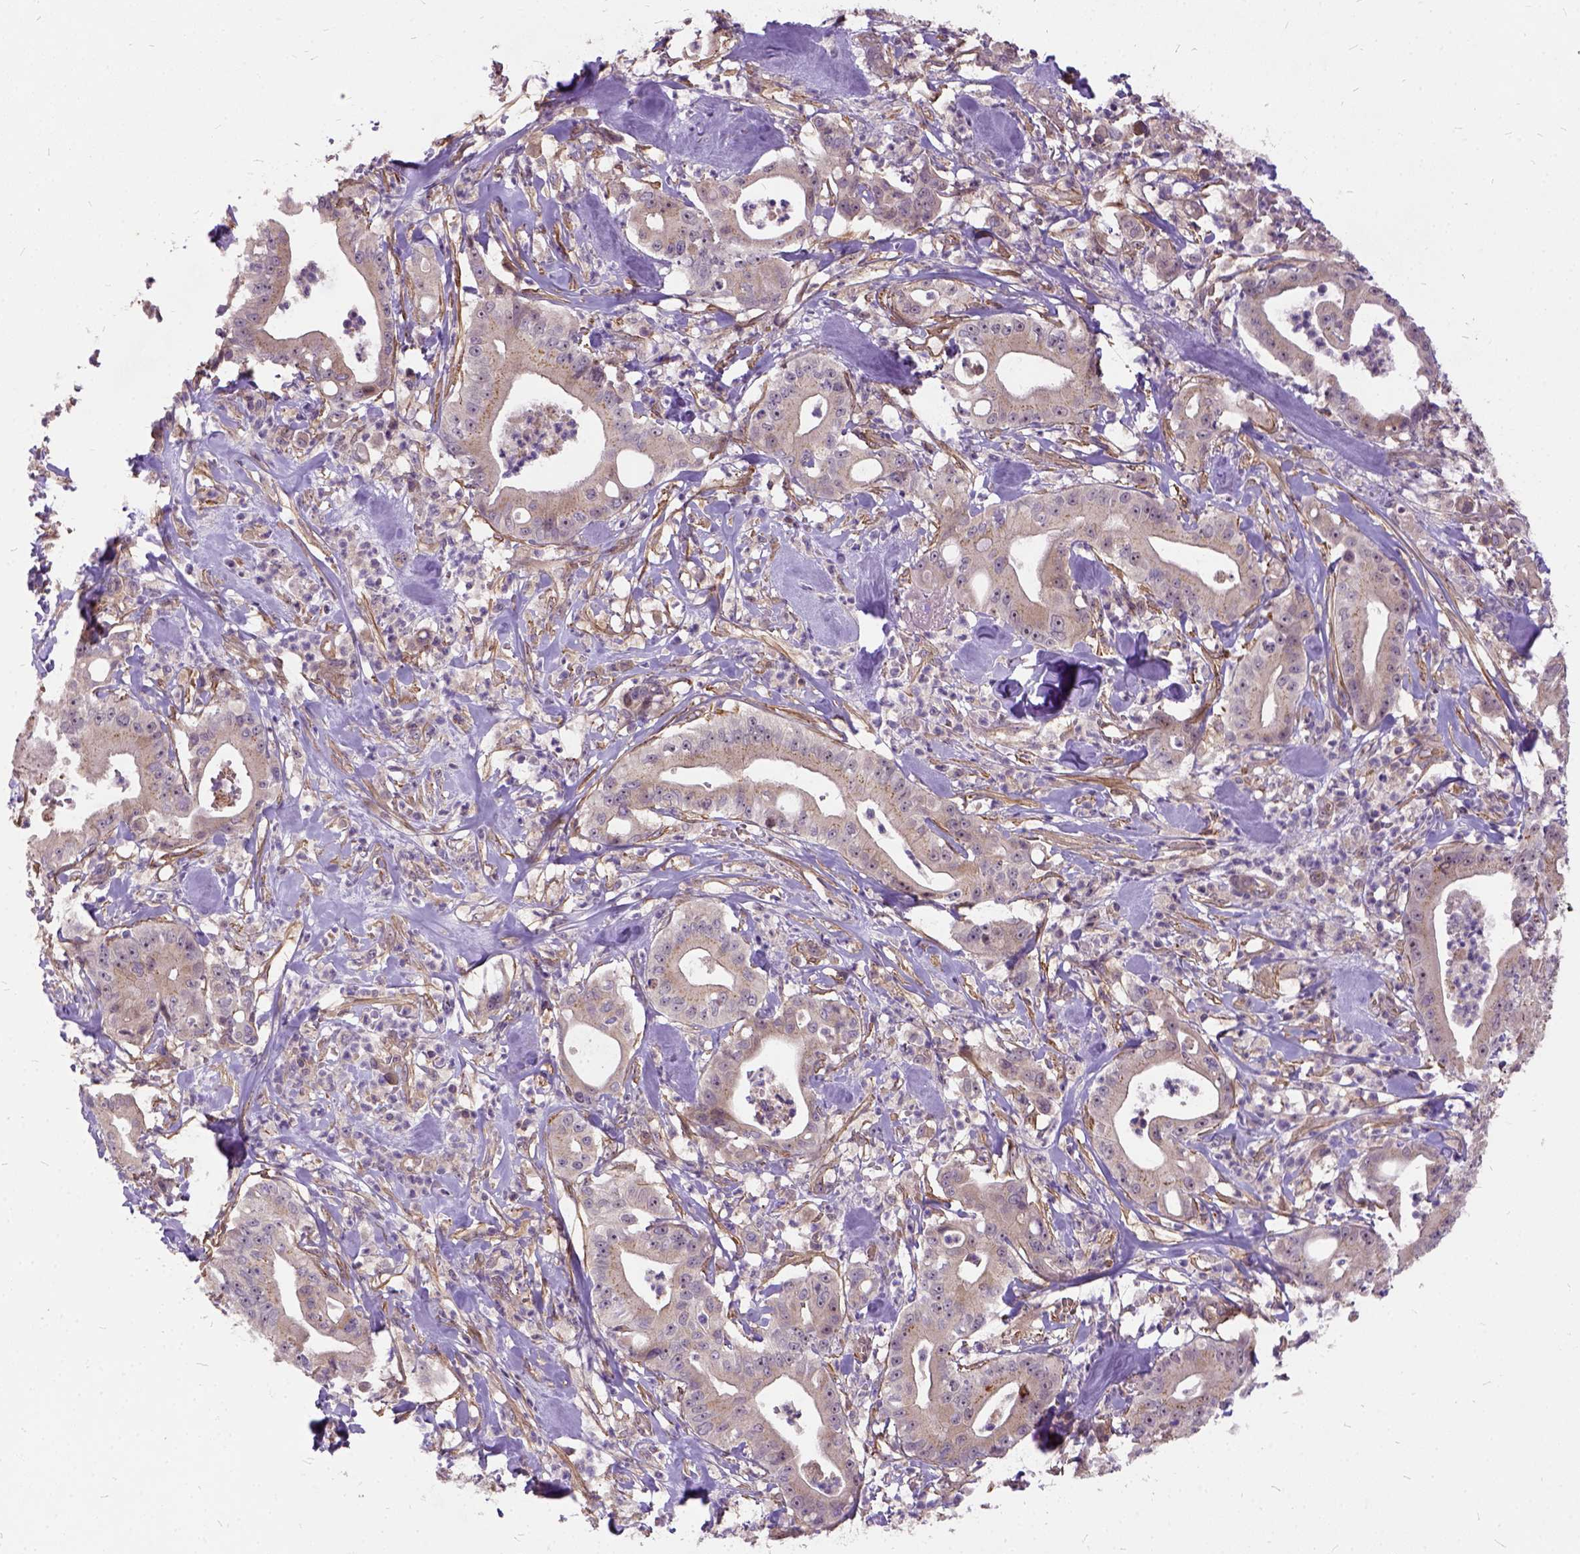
{"staining": {"intensity": "weak", "quantity": ">75%", "location": "cytoplasmic/membranous"}, "tissue": "pancreatic cancer", "cell_type": "Tumor cells", "image_type": "cancer", "snomed": [{"axis": "morphology", "description": "Adenocarcinoma, NOS"}, {"axis": "topography", "description": "Pancreas"}], "caption": "Immunohistochemistry of human adenocarcinoma (pancreatic) exhibits low levels of weak cytoplasmic/membranous positivity in approximately >75% of tumor cells.", "gene": "ILRUN", "patient": {"sex": "male", "age": 71}}